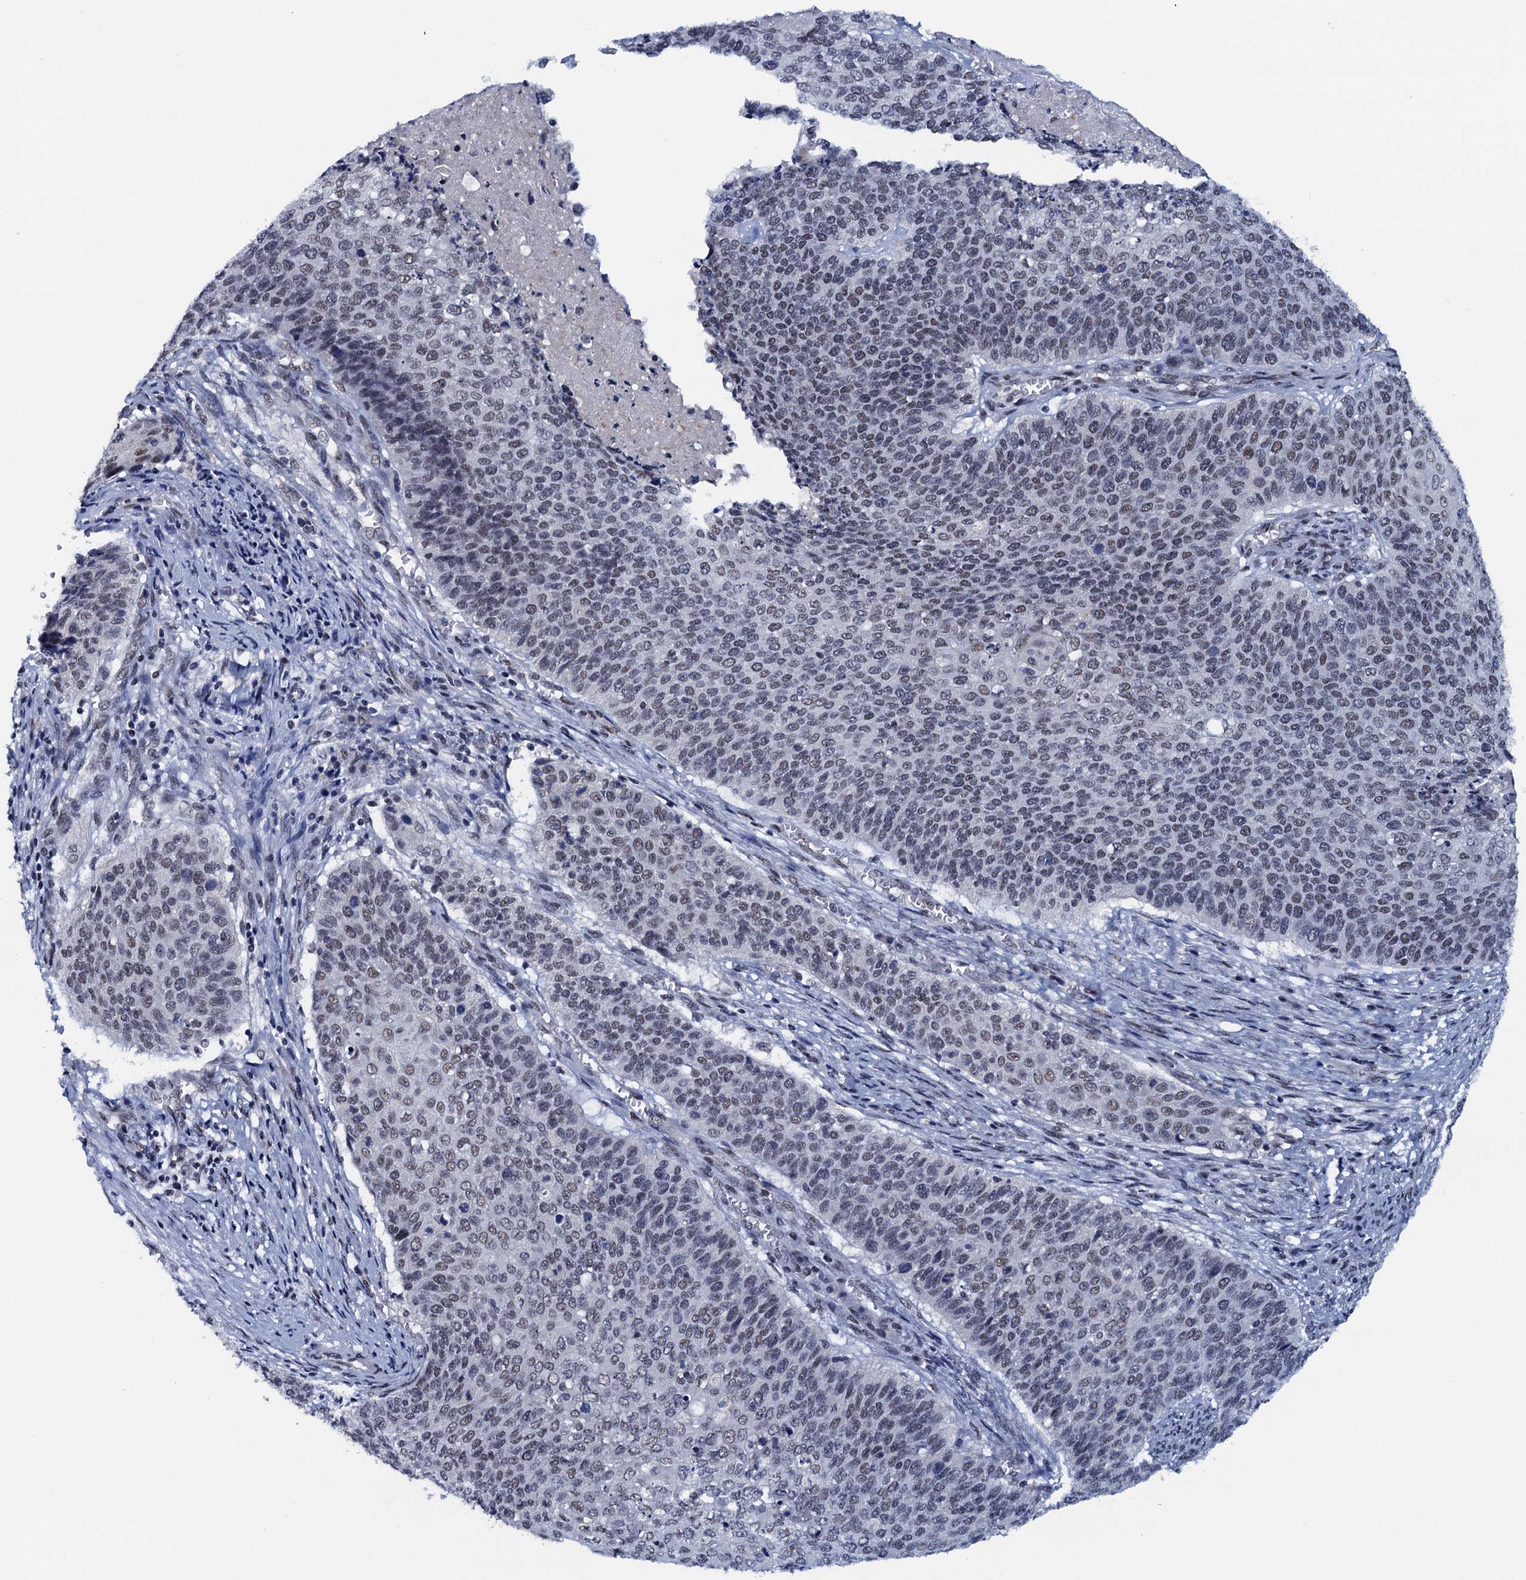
{"staining": {"intensity": "weak", "quantity": ">75%", "location": "nuclear"}, "tissue": "cervical cancer", "cell_type": "Tumor cells", "image_type": "cancer", "snomed": [{"axis": "morphology", "description": "Squamous cell carcinoma, NOS"}, {"axis": "topography", "description": "Cervix"}], "caption": "IHC (DAB (3,3'-diaminobenzidine)) staining of human cervical squamous cell carcinoma demonstrates weak nuclear protein expression in approximately >75% of tumor cells. The protein of interest is stained brown, and the nuclei are stained in blue (DAB IHC with brightfield microscopy, high magnification).", "gene": "FNBP4", "patient": {"sex": "female", "age": 39}}